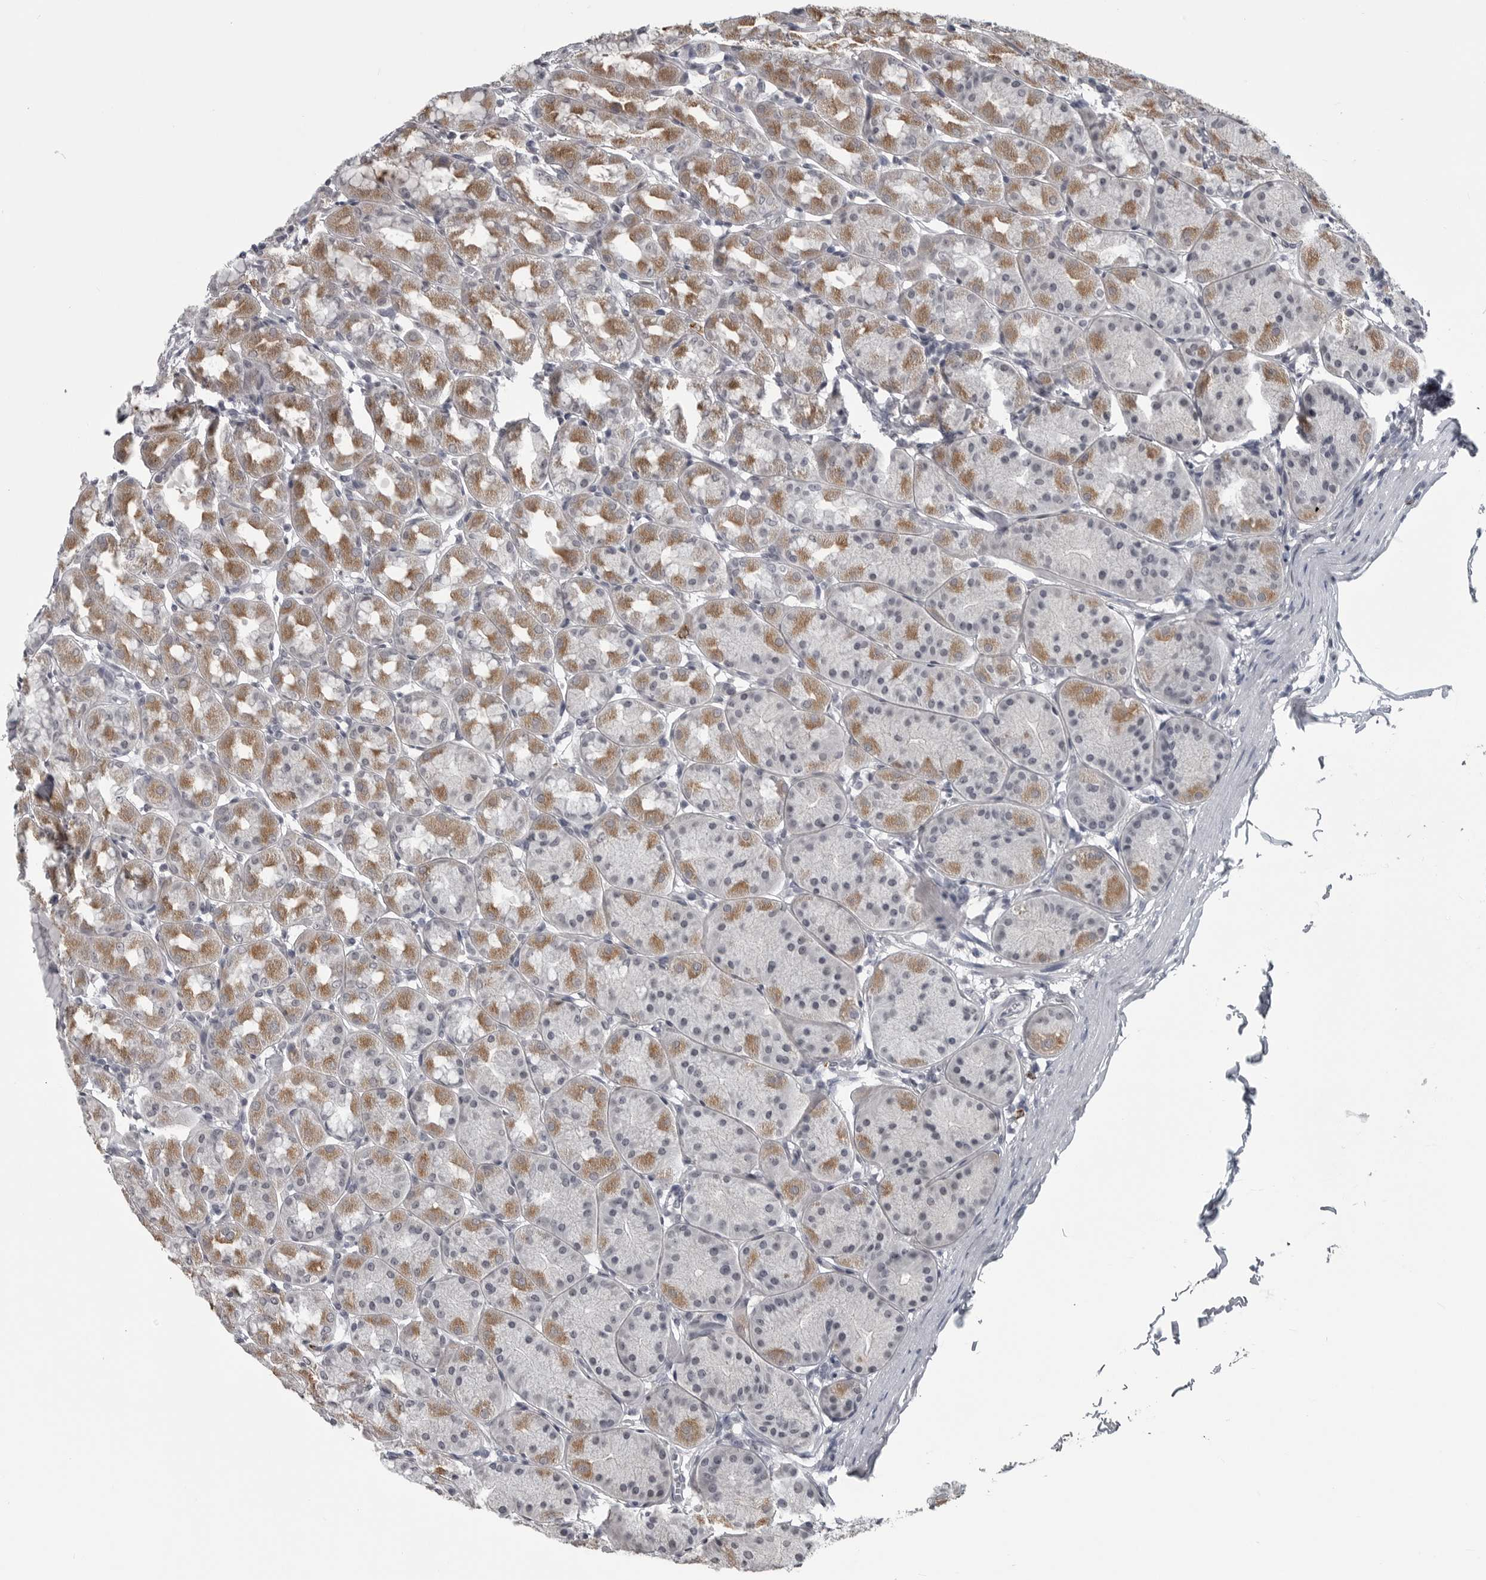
{"staining": {"intensity": "moderate", "quantity": "25%-75%", "location": "cytoplasmic/membranous"}, "tissue": "stomach", "cell_type": "Glandular cells", "image_type": "normal", "snomed": [{"axis": "morphology", "description": "Normal tissue, NOS"}, {"axis": "topography", "description": "Stomach"}], "caption": "Immunohistochemistry (IHC) (DAB) staining of unremarkable human stomach reveals moderate cytoplasmic/membranous protein positivity in approximately 25%-75% of glandular cells. (DAB (3,3'-diaminobenzidine) IHC with brightfield microscopy, high magnification).", "gene": "LYSMD1", "patient": {"sex": "male", "age": 42}}